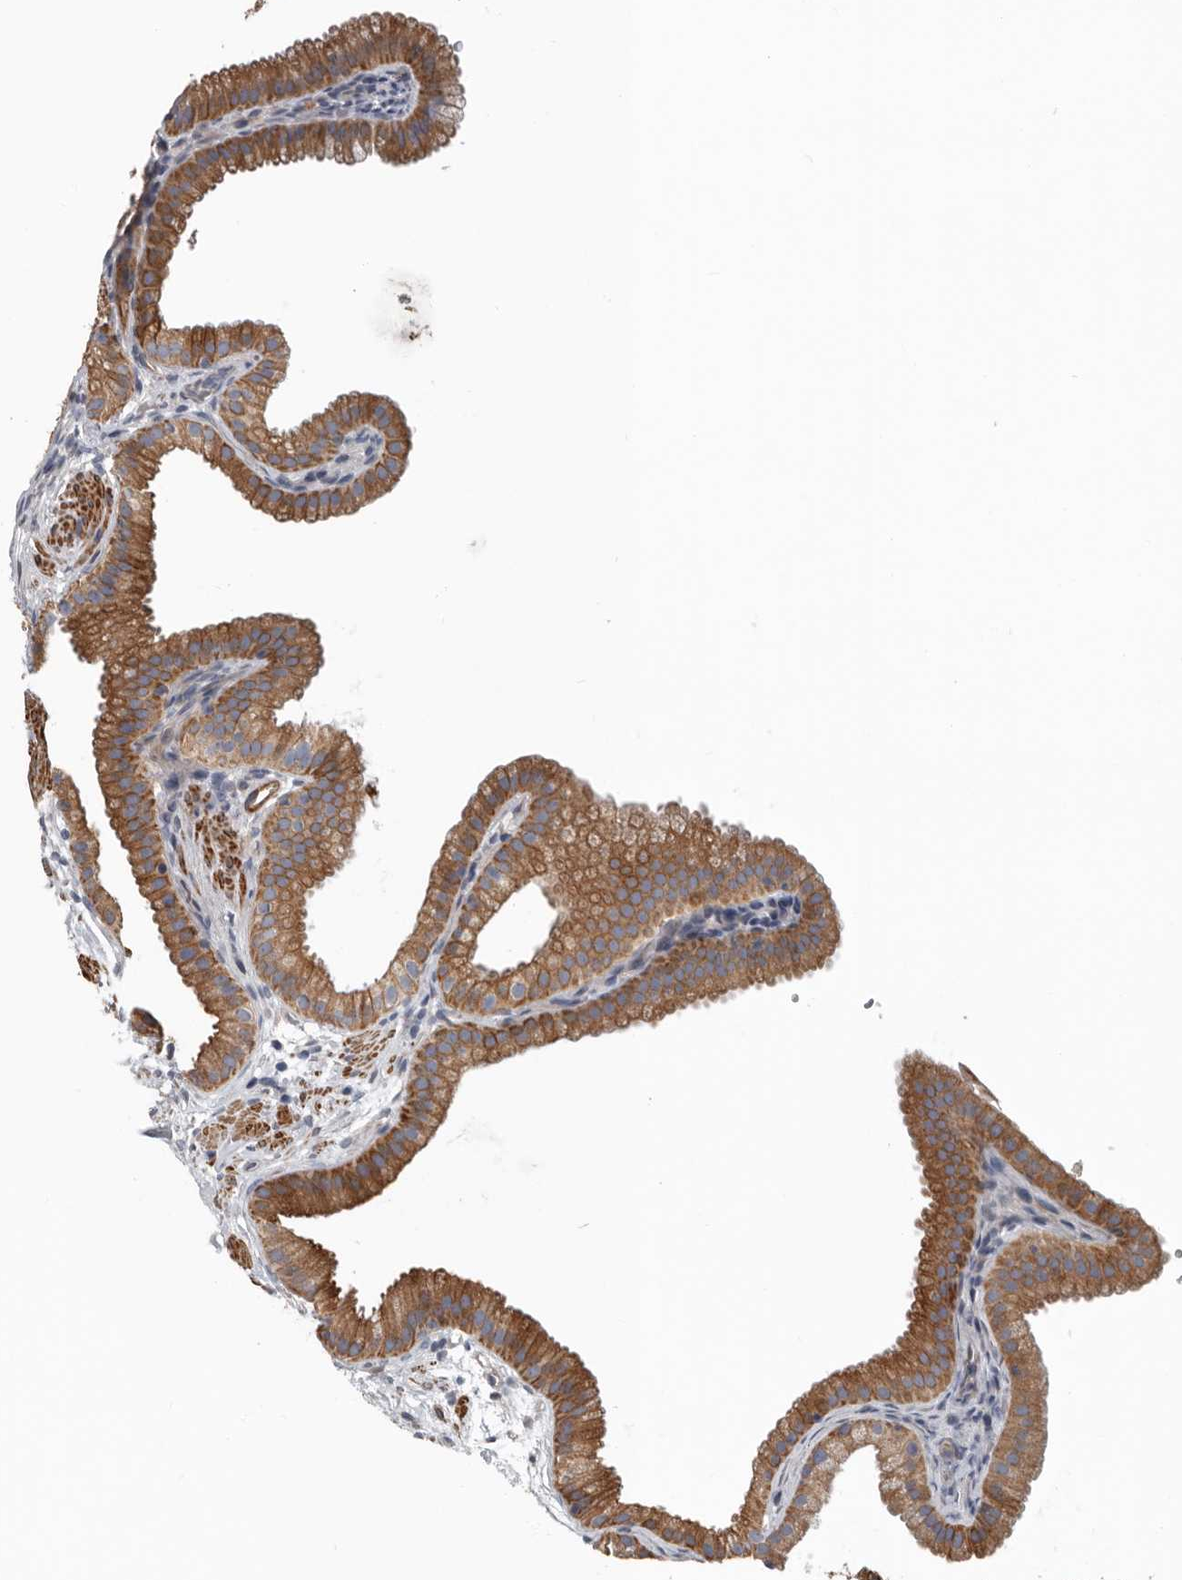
{"staining": {"intensity": "moderate", "quantity": ">75%", "location": "cytoplasmic/membranous"}, "tissue": "gallbladder", "cell_type": "Glandular cells", "image_type": "normal", "snomed": [{"axis": "morphology", "description": "Normal tissue, NOS"}, {"axis": "topography", "description": "Gallbladder"}], "caption": "Immunohistochemical staining of unremarkable human gallbladder exhibits moderate cytoplasmic/membranous protein expression in approximately >75% of glandular cells. Nuclei are stained in blue.", "gene": "DPY19L4", "patient": {"sex": "female", "age": 64}}